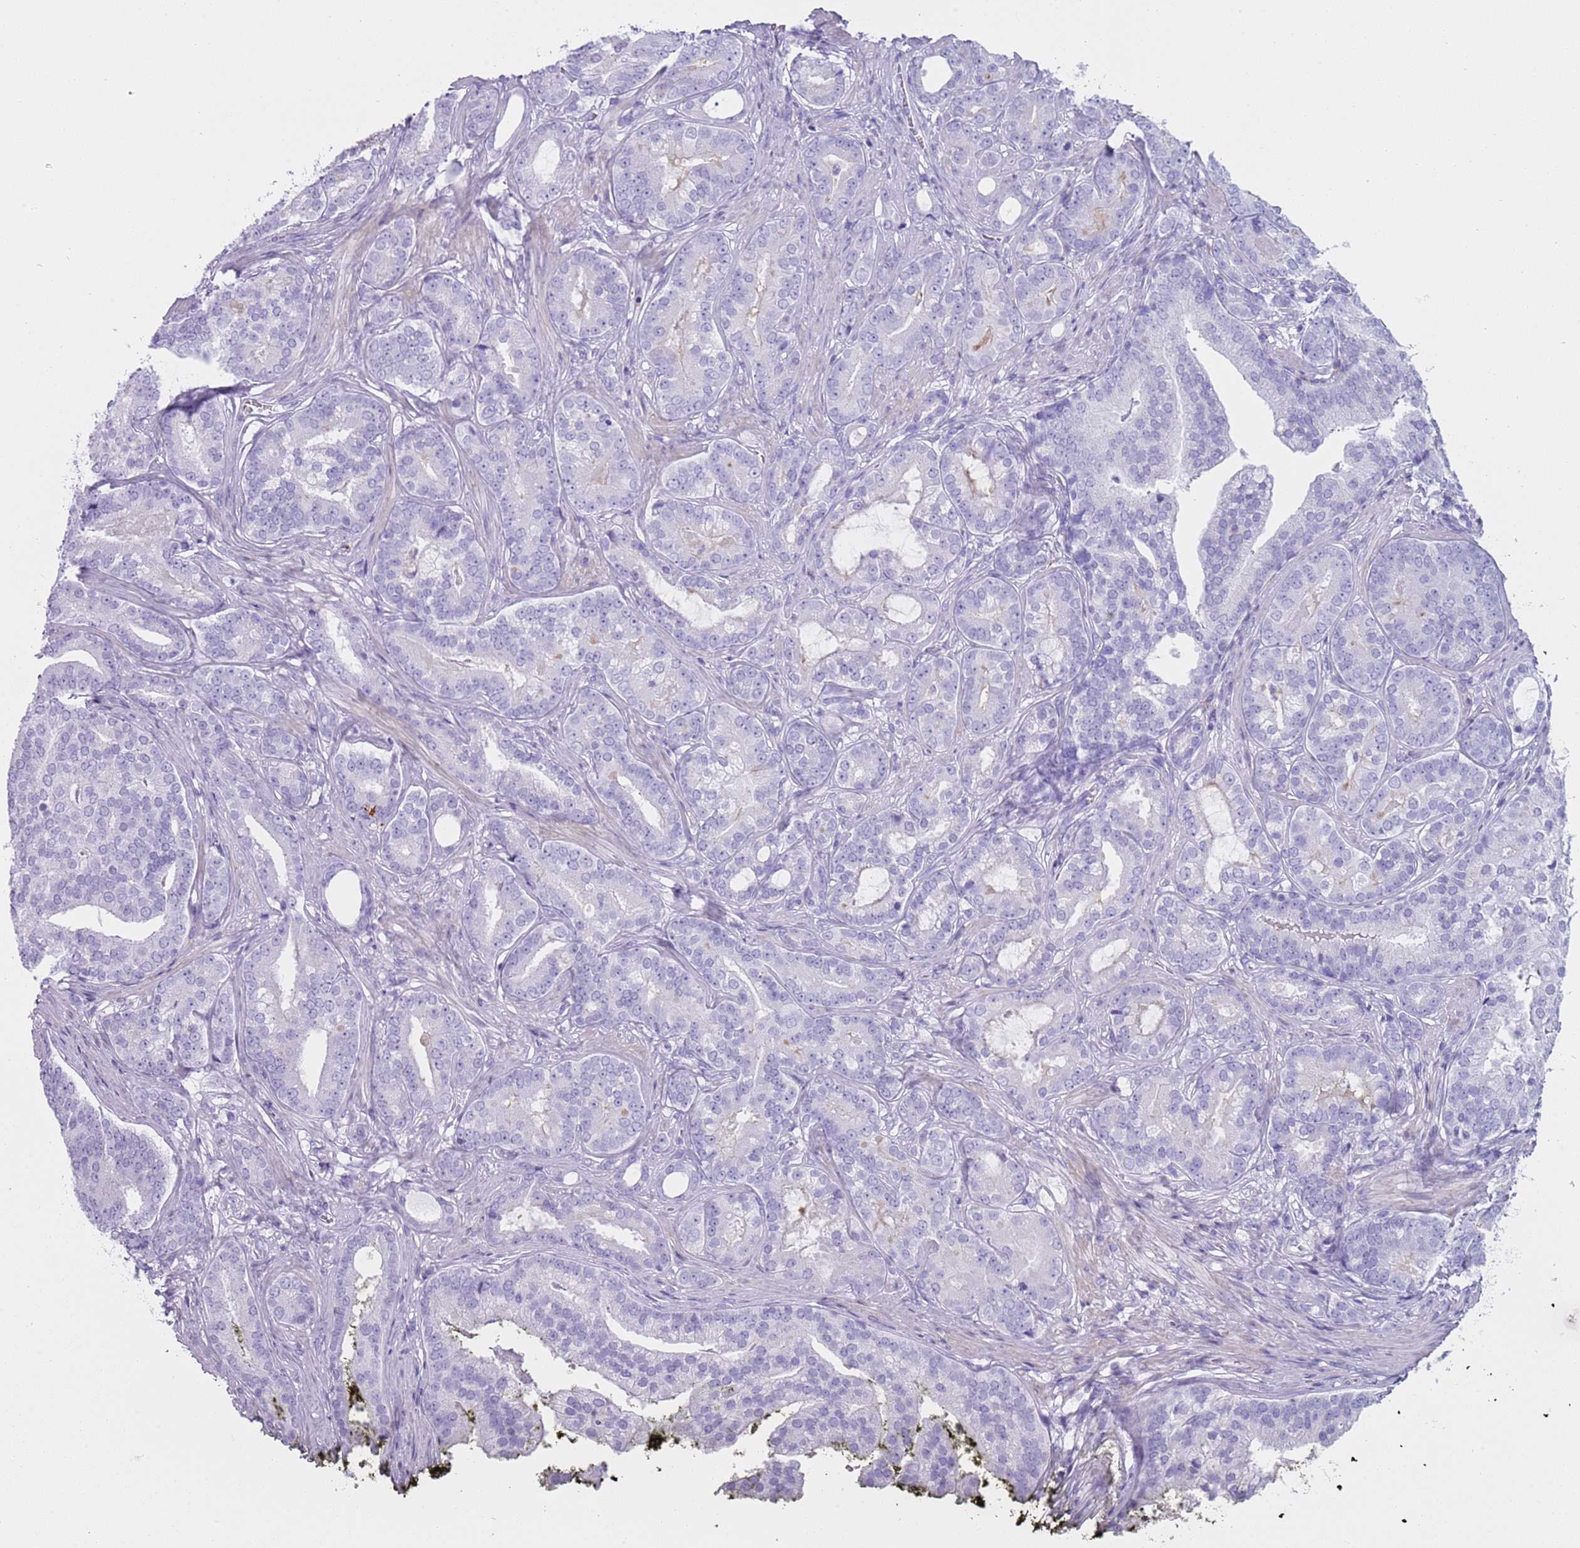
{"staining": {"intensity": "negative", "quantity": "none", "location": "none"}, "tissue": "prostate cancer", "cell_type": "Tumor cells", "image_type": "cancer", "snomed": [{"axis": "morphology", "description": "Adenocarcinoma, High grade"}, {"axis": "topography", "description": "Prostate"}], "caption": "Protein analysis of high-grade adenocarcinoma (prostate) exhibits no significant expression in tumor cells. Nuclei are stained in blue.", "gene": "NBPF20", "patient": {"sex": "male", "age": 55}}